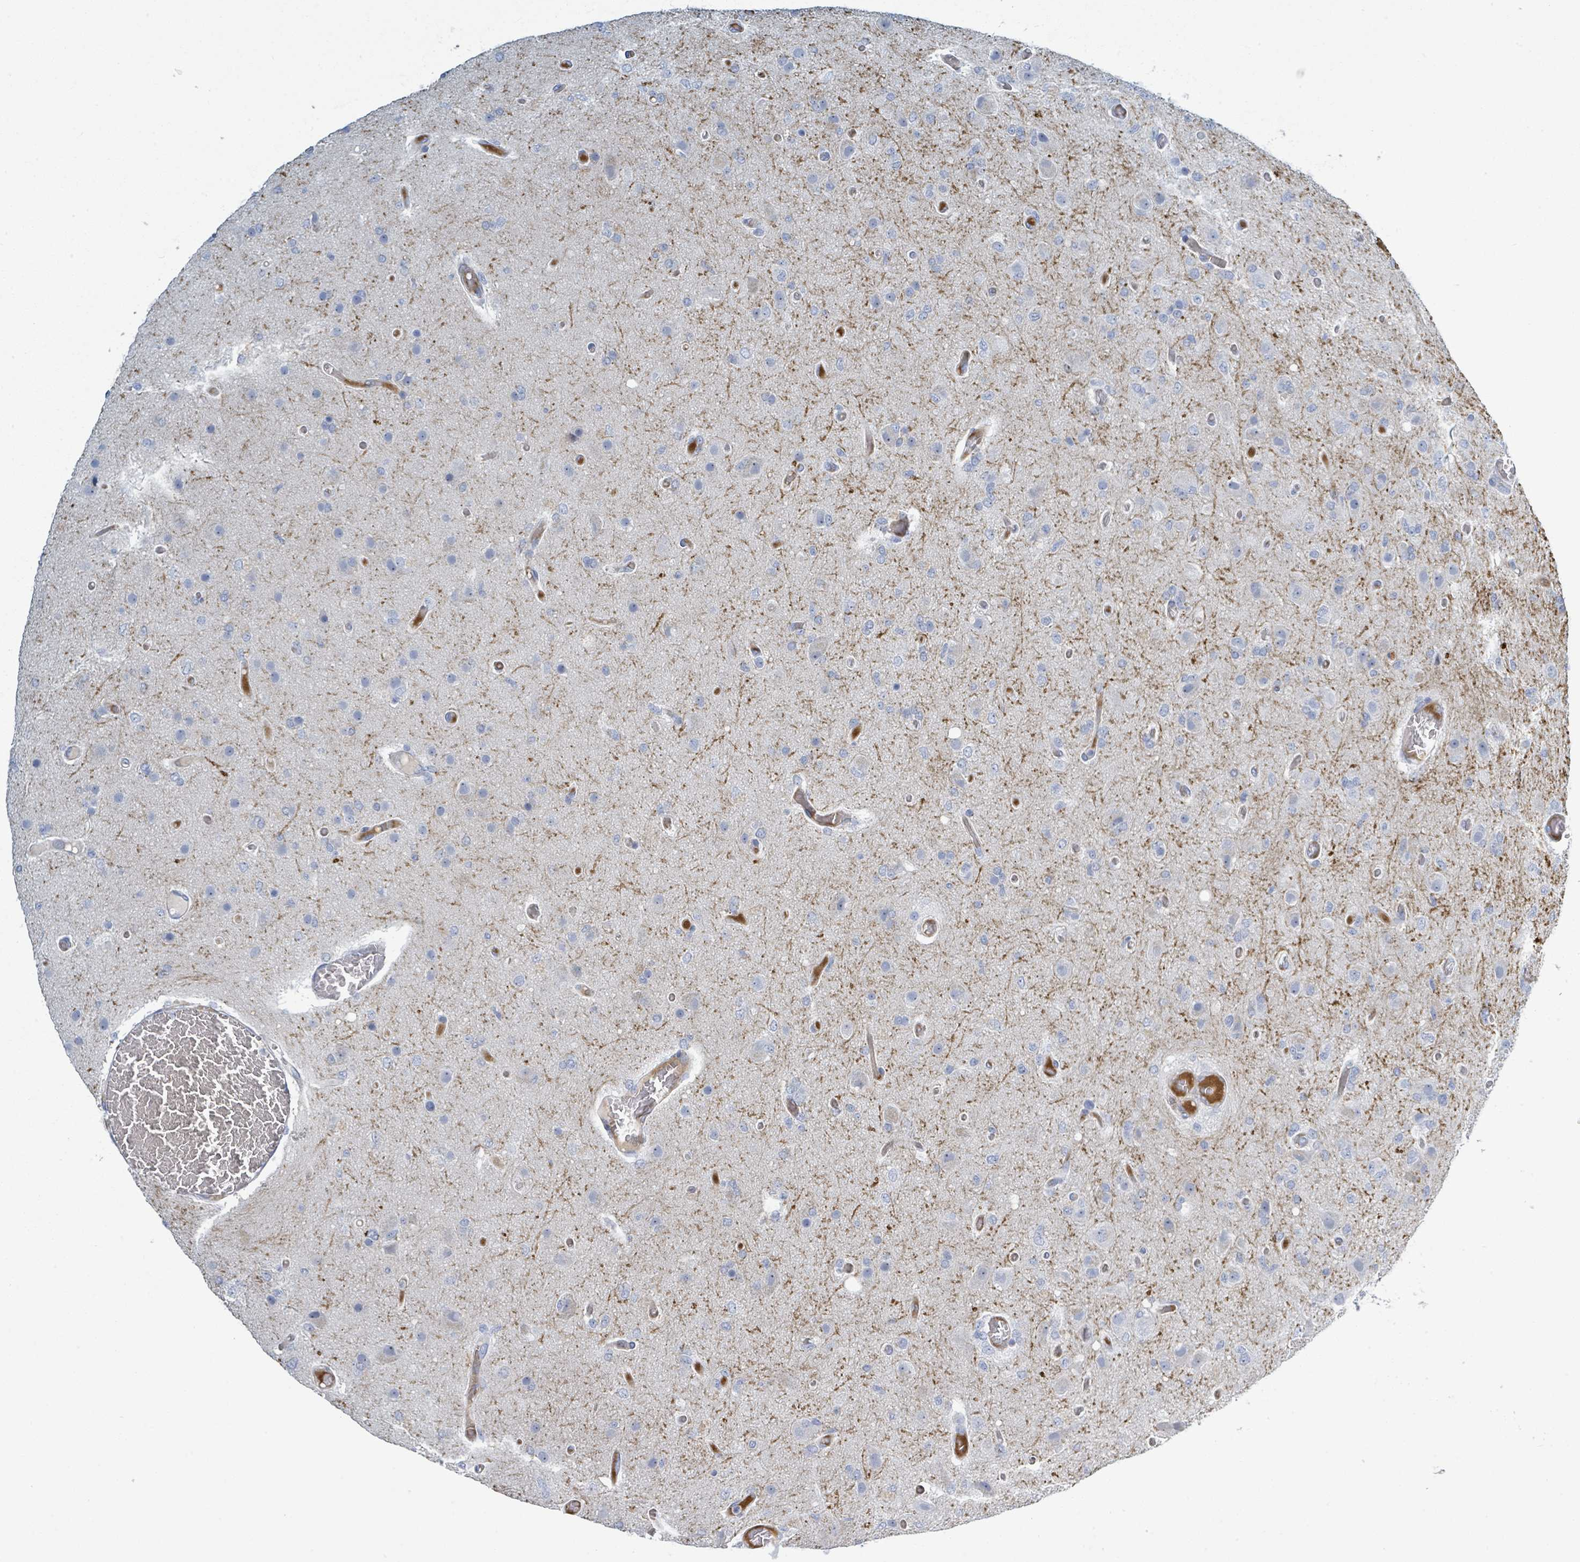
{"staining": {"intensity": "negative", "quantity": "none", "location": "none"}, "tissue": "glioma", "cell_type": "Tumor cells", "image_type": "cancer", "snomed": [{"axis": "morphology", "description": "Glioma, malignant, High grade"}, {"axis": "topography", "description": "Brain"}], "caption": "This is an immunohistochemistry (IHC) micrograph of human malignant glioma (high-grade). There is no expression in tumor cells.", "gene": "RAB33B", "patient": {"sex": "female", "age": 74}}